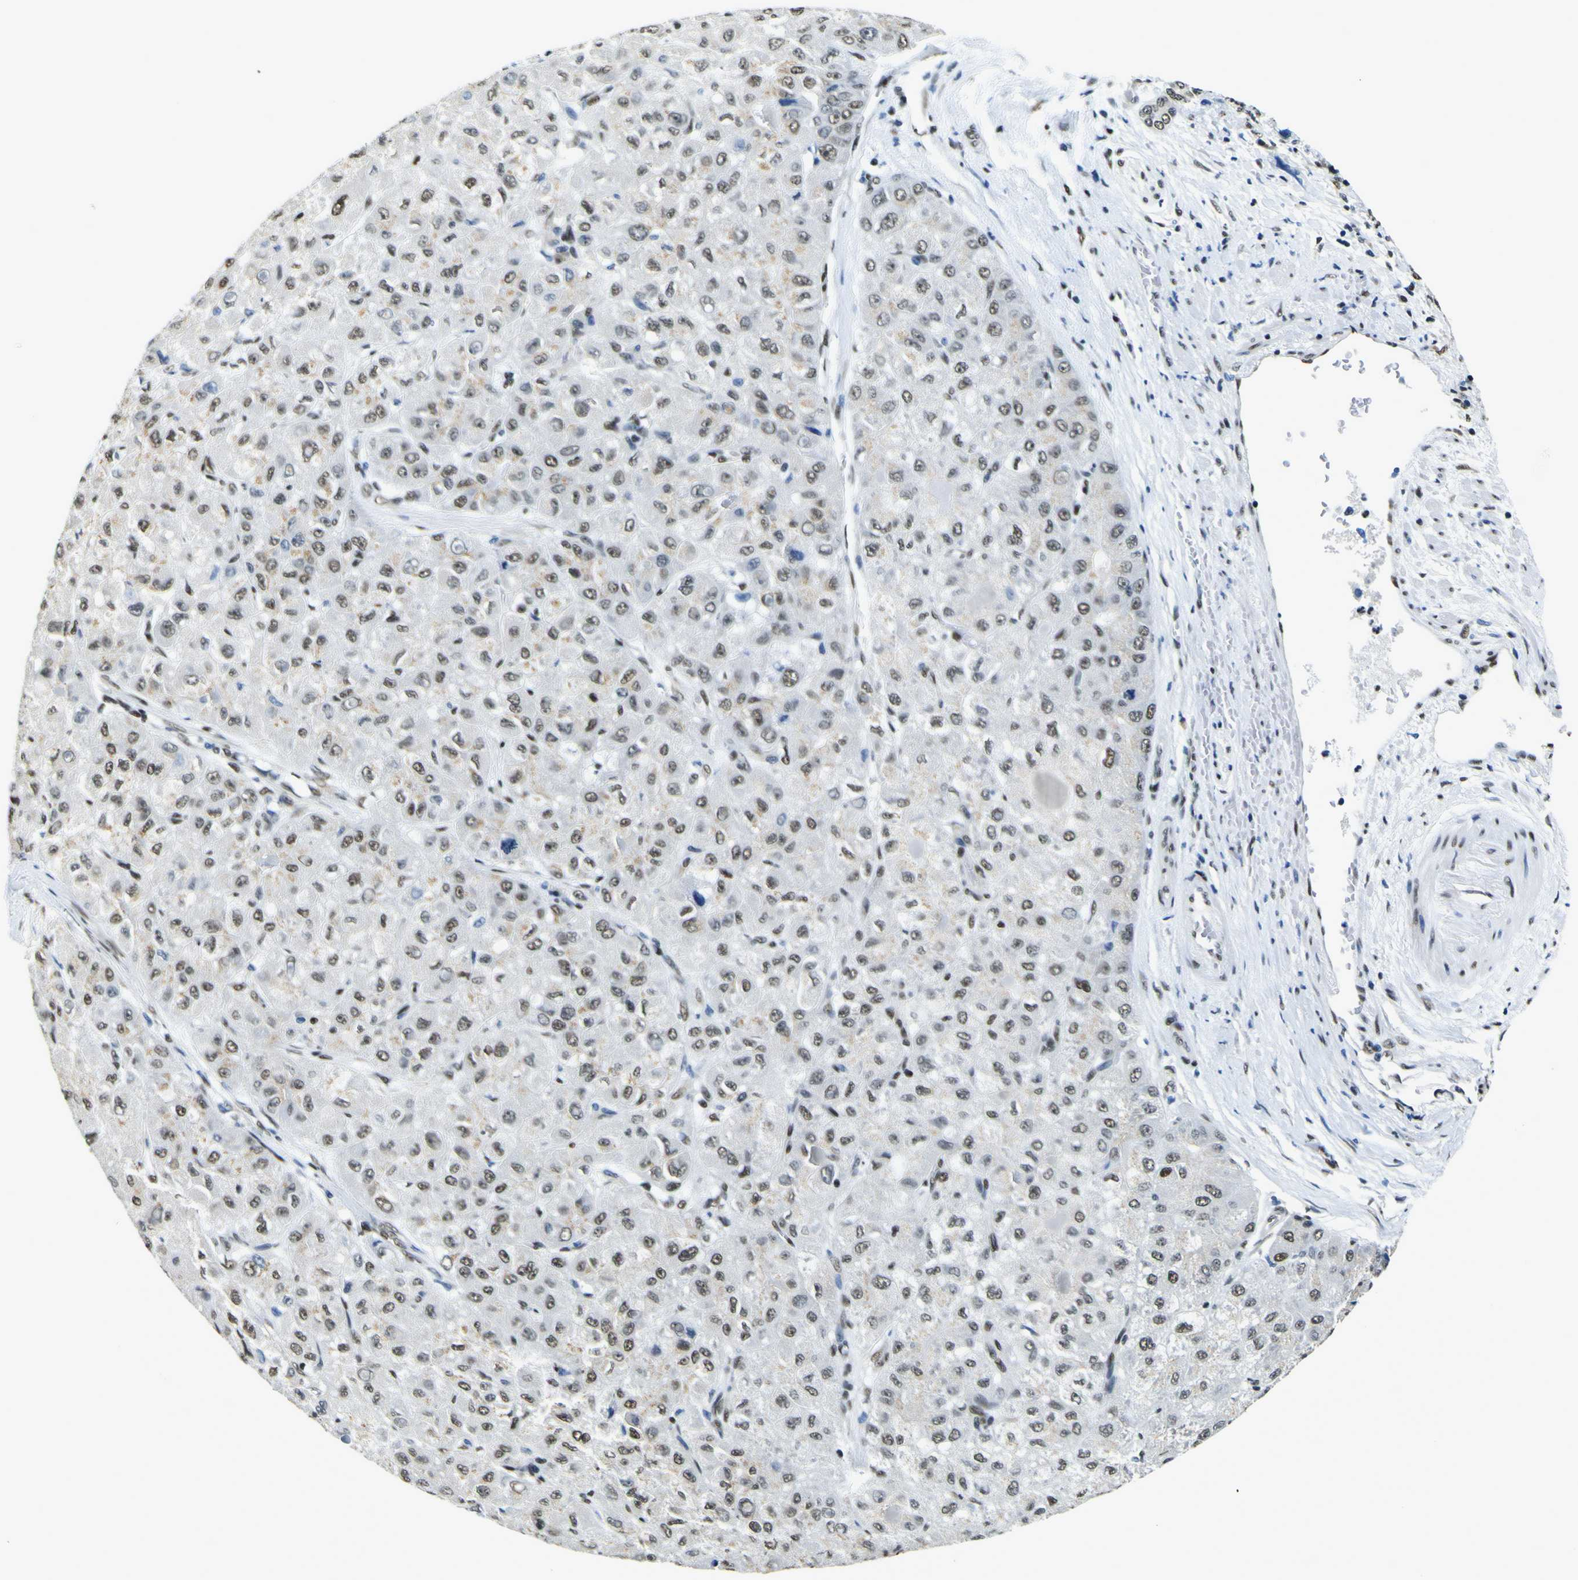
{"staining": {"intensity": "moderate", "quantity": ">75%", "location": "nuclear"}, "tissue": "liver cancer", "cell_type": "Tumor cells", "image_type": "cancer", "snomed": [{"axis": "morphology", "description": "Carcinoma, Hepatocellular, NOS"}, {"axis": "topography", "description": "Liver"}], "caption": "Protein staining reveals moderate nuclear expression in about >75% of tumor cells in liver hepatocellular carcinoma.", "gene": "SP1", "patient": {"sex": "male", "age": 80}}